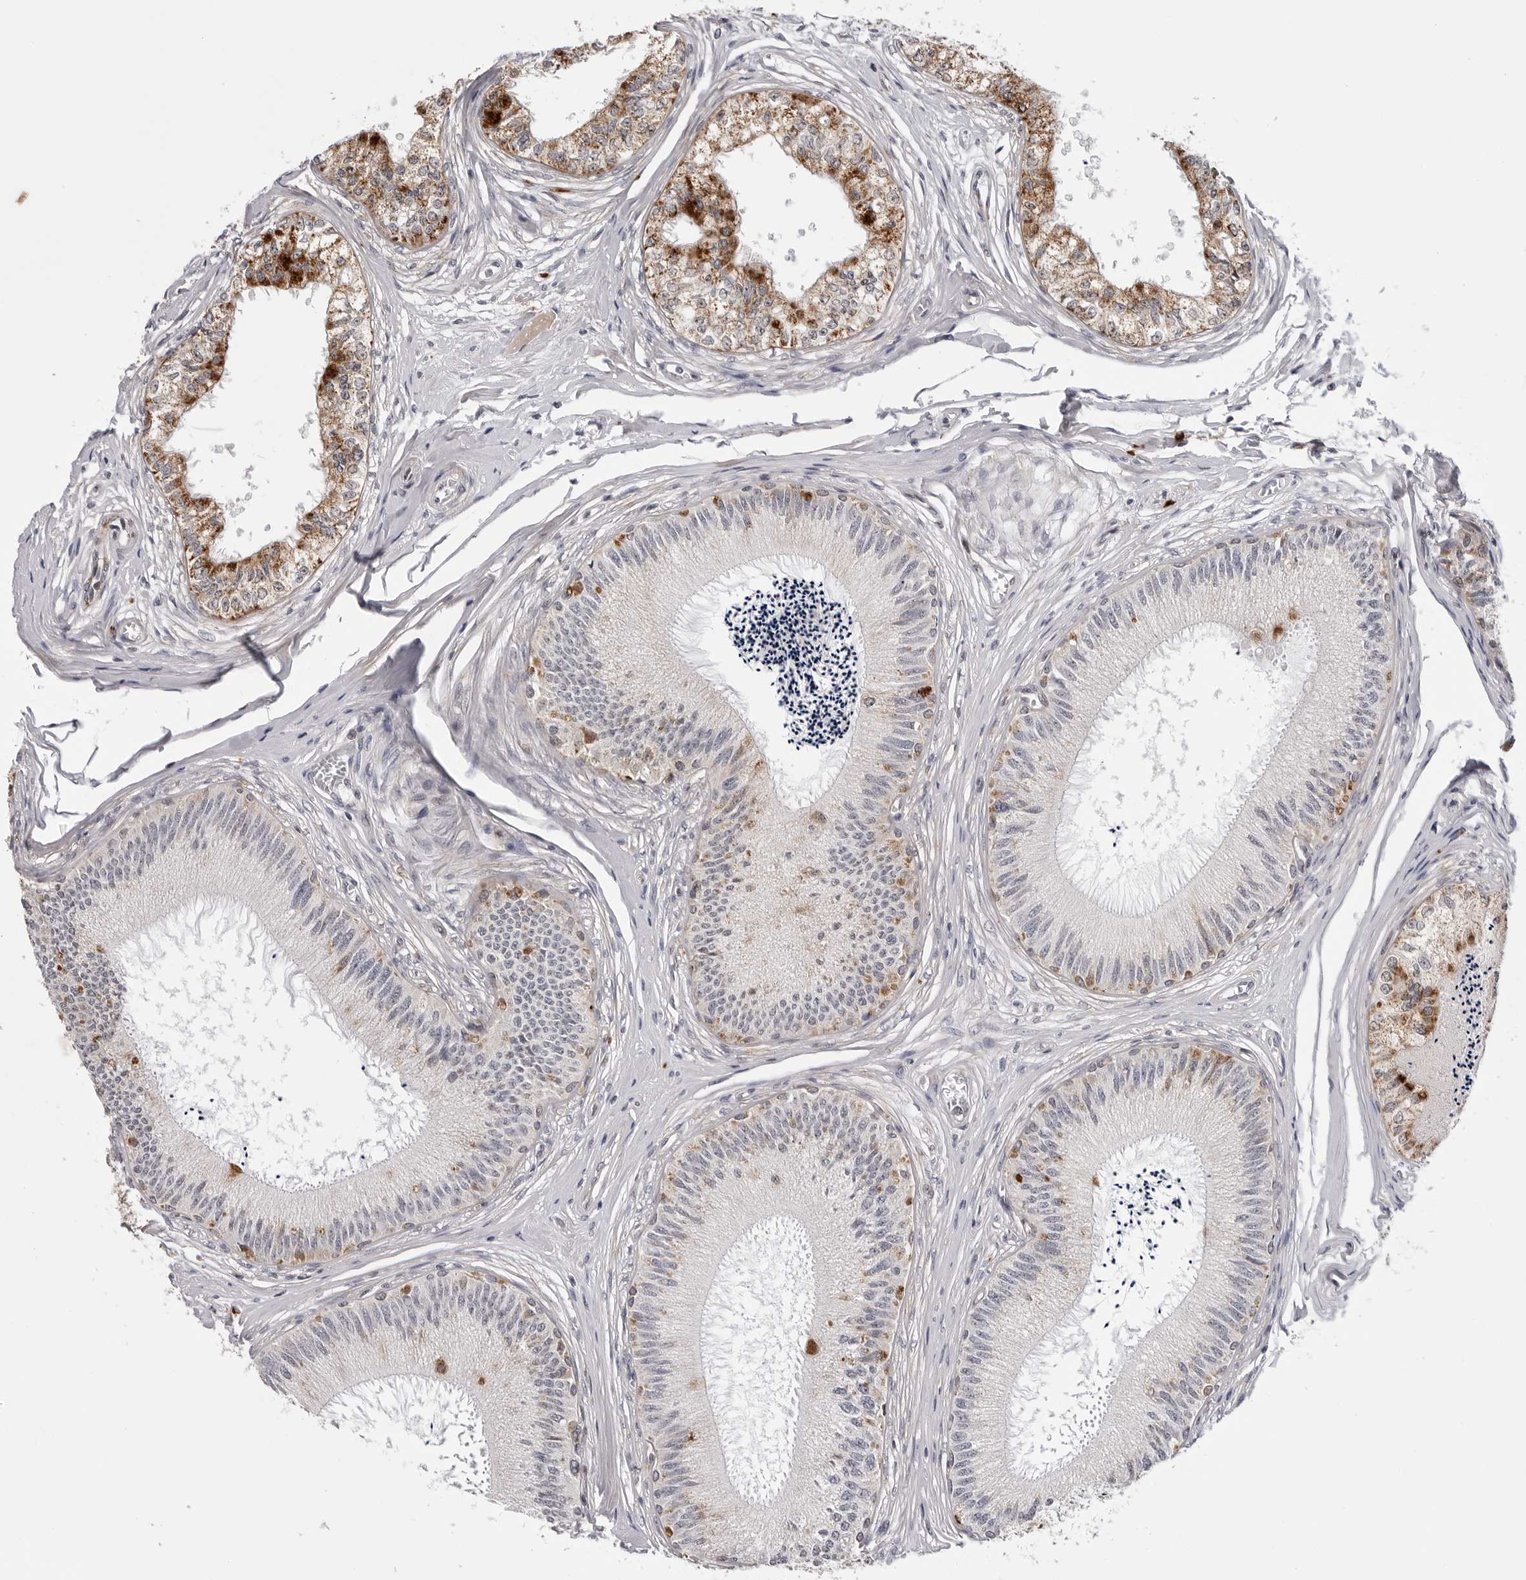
{"staining": {"intensity": "strong", "quantity": "25%-75%", "location": "cytoplasmic/membranous"}, "tissue": "epididymis", "cell_type": "Glandular cells", "image_type": "normal", "snomed": [{"axis": "morphology", "description": "Normal tissue, NOS"}, {"axis": "topography", "description": "Epididymis"}], "caption": "Immunohistochemistry (IHC) (DAB) staining of benign epididymis shows strong cytoplasmic/membranous protein staining in approximately 25%-75% of glandular cells.", "gene": "CDK20", "patient": {"sex": "male", "age": 79}}